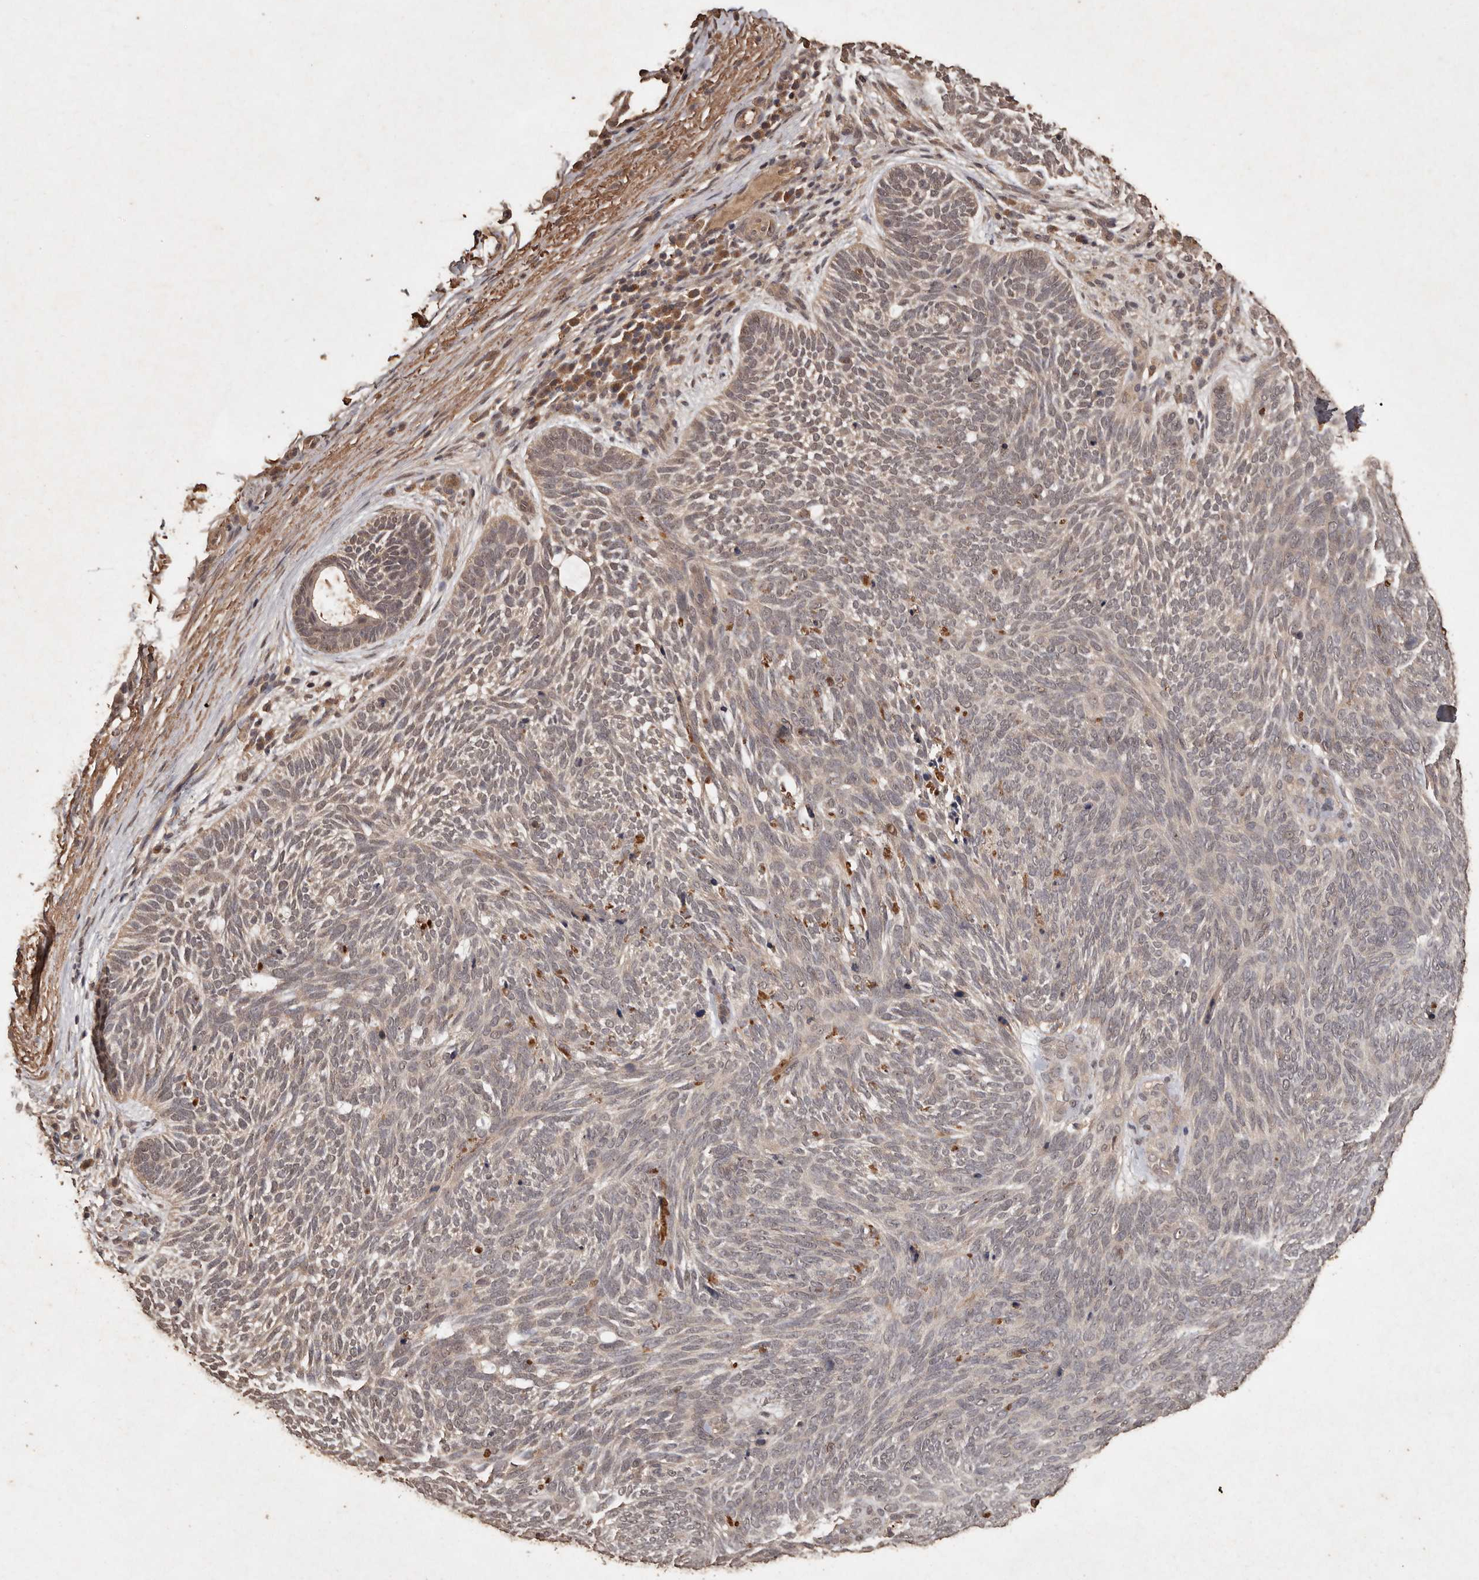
{"staining": {"intensity": "weak", "quantity": "<25%", "location": "cytoplasmic/membranous"}, "tissue": "skin cancer", "cell_type": "Tumor cells", "image_type": "cancer", "snomed": [{"axis": "morphology", "description": "Basal cell carcinoma"}, {"axis": "topography", "description": "Skin"}], "caption": "High magnification brightfield microscopy of skin basal cell carcinoma stained with DAB (3,3'-diaminobenzidine) (brown) and counterstained with hematoxylin (blue): tumor cells show no significant expression.", "gene": "PKDCC", "patient": {"sex": "female", "age": 85}}